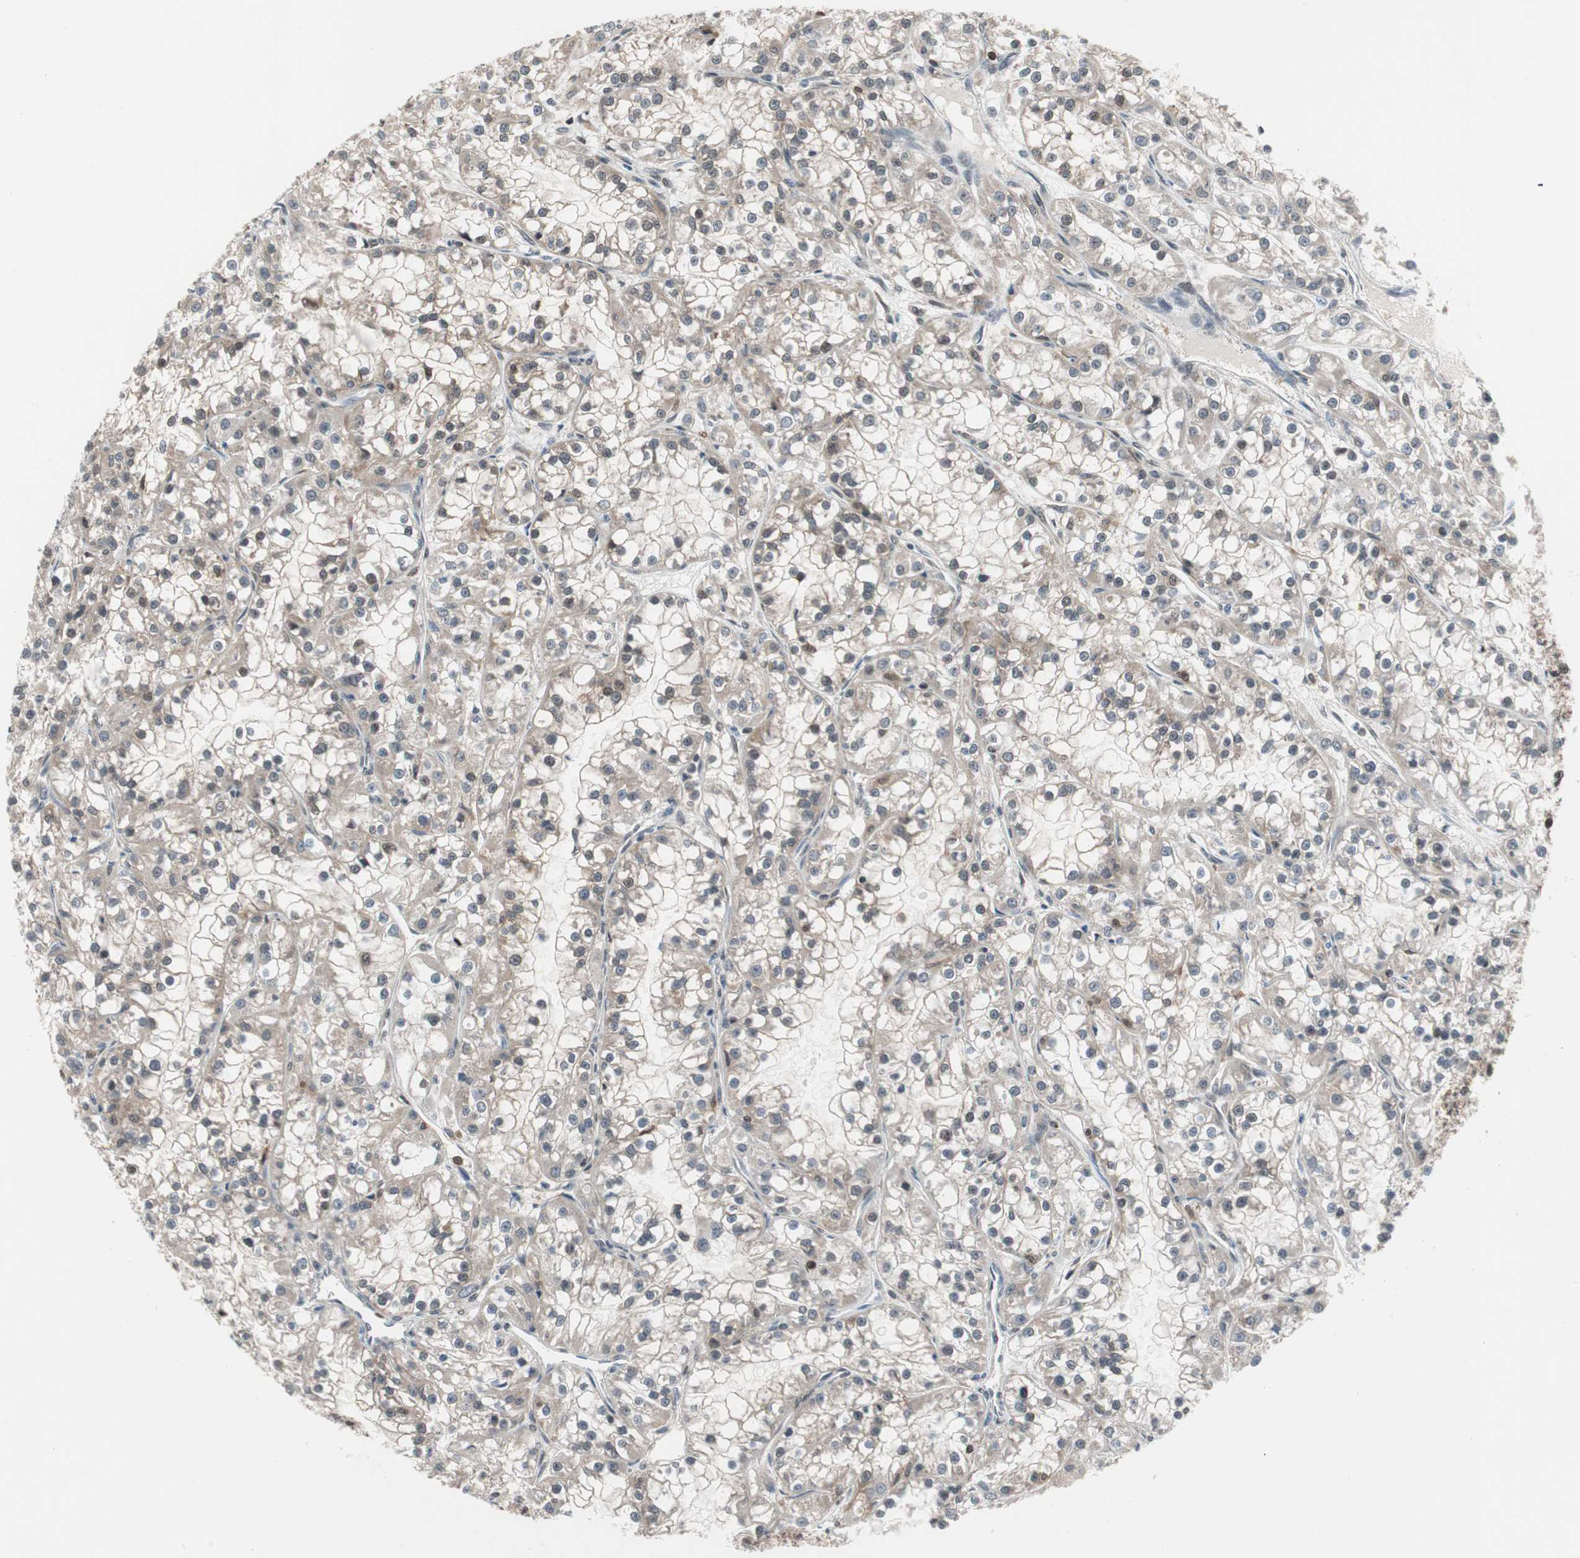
{"staining": {"intensity": "weak", "quantity": "<25%", "location": "cytoplasmic/membranous"}, "tissue": "renal cancer", "cell_type": "Tumor cells", "image_type": "cancer", "snomed": [{"axis": "morphology", "description": "Adenocarcinoma, NOS"}, {"axis": "topography", "description": "Kidney"}], "caption": "A micrograph of renal adenocarcinoma stained for a protein demonstrates no brown staining in tumor cells.", "gene": "ZNF512B", "patient": {"sex": "female", "age": 52}}